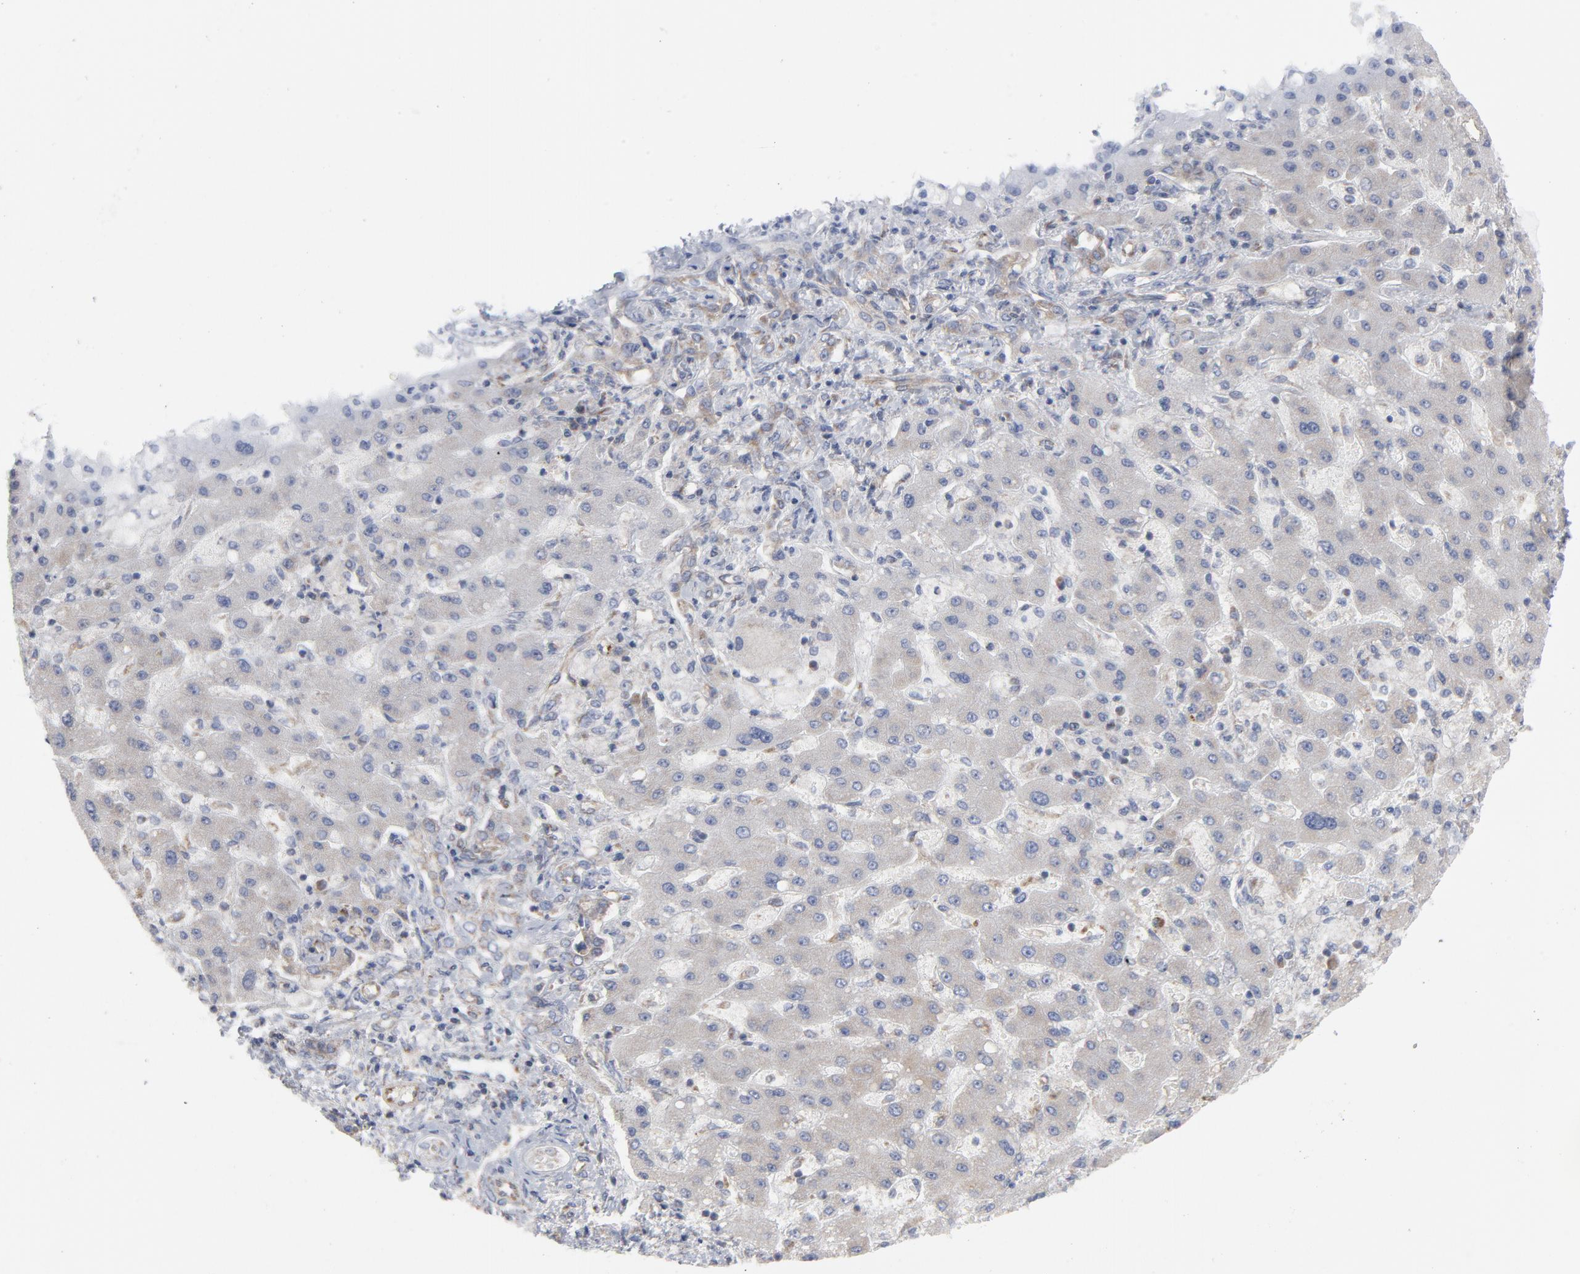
{"staining": {"intensity": "negative", "quantity": "none", "location": "none"}, "tissue": "liver cancer", "cell_type": "Tumor cells", "image_type": "cancer", "snomed": [{"axis": "morphology", "description": "Cholangiocarcinoma"}, {"axis": "topography", "description": "Liver"}], "caption": "Tumor cells are negative for protein expression in human cholangiocarcinoma (liver). (DAB (3,3'-diaminobenzidine) immunohistochemistry (IHC), high magnification).", "gene": "OXA1L", "patient": {"sex": "male", "age": 50}}